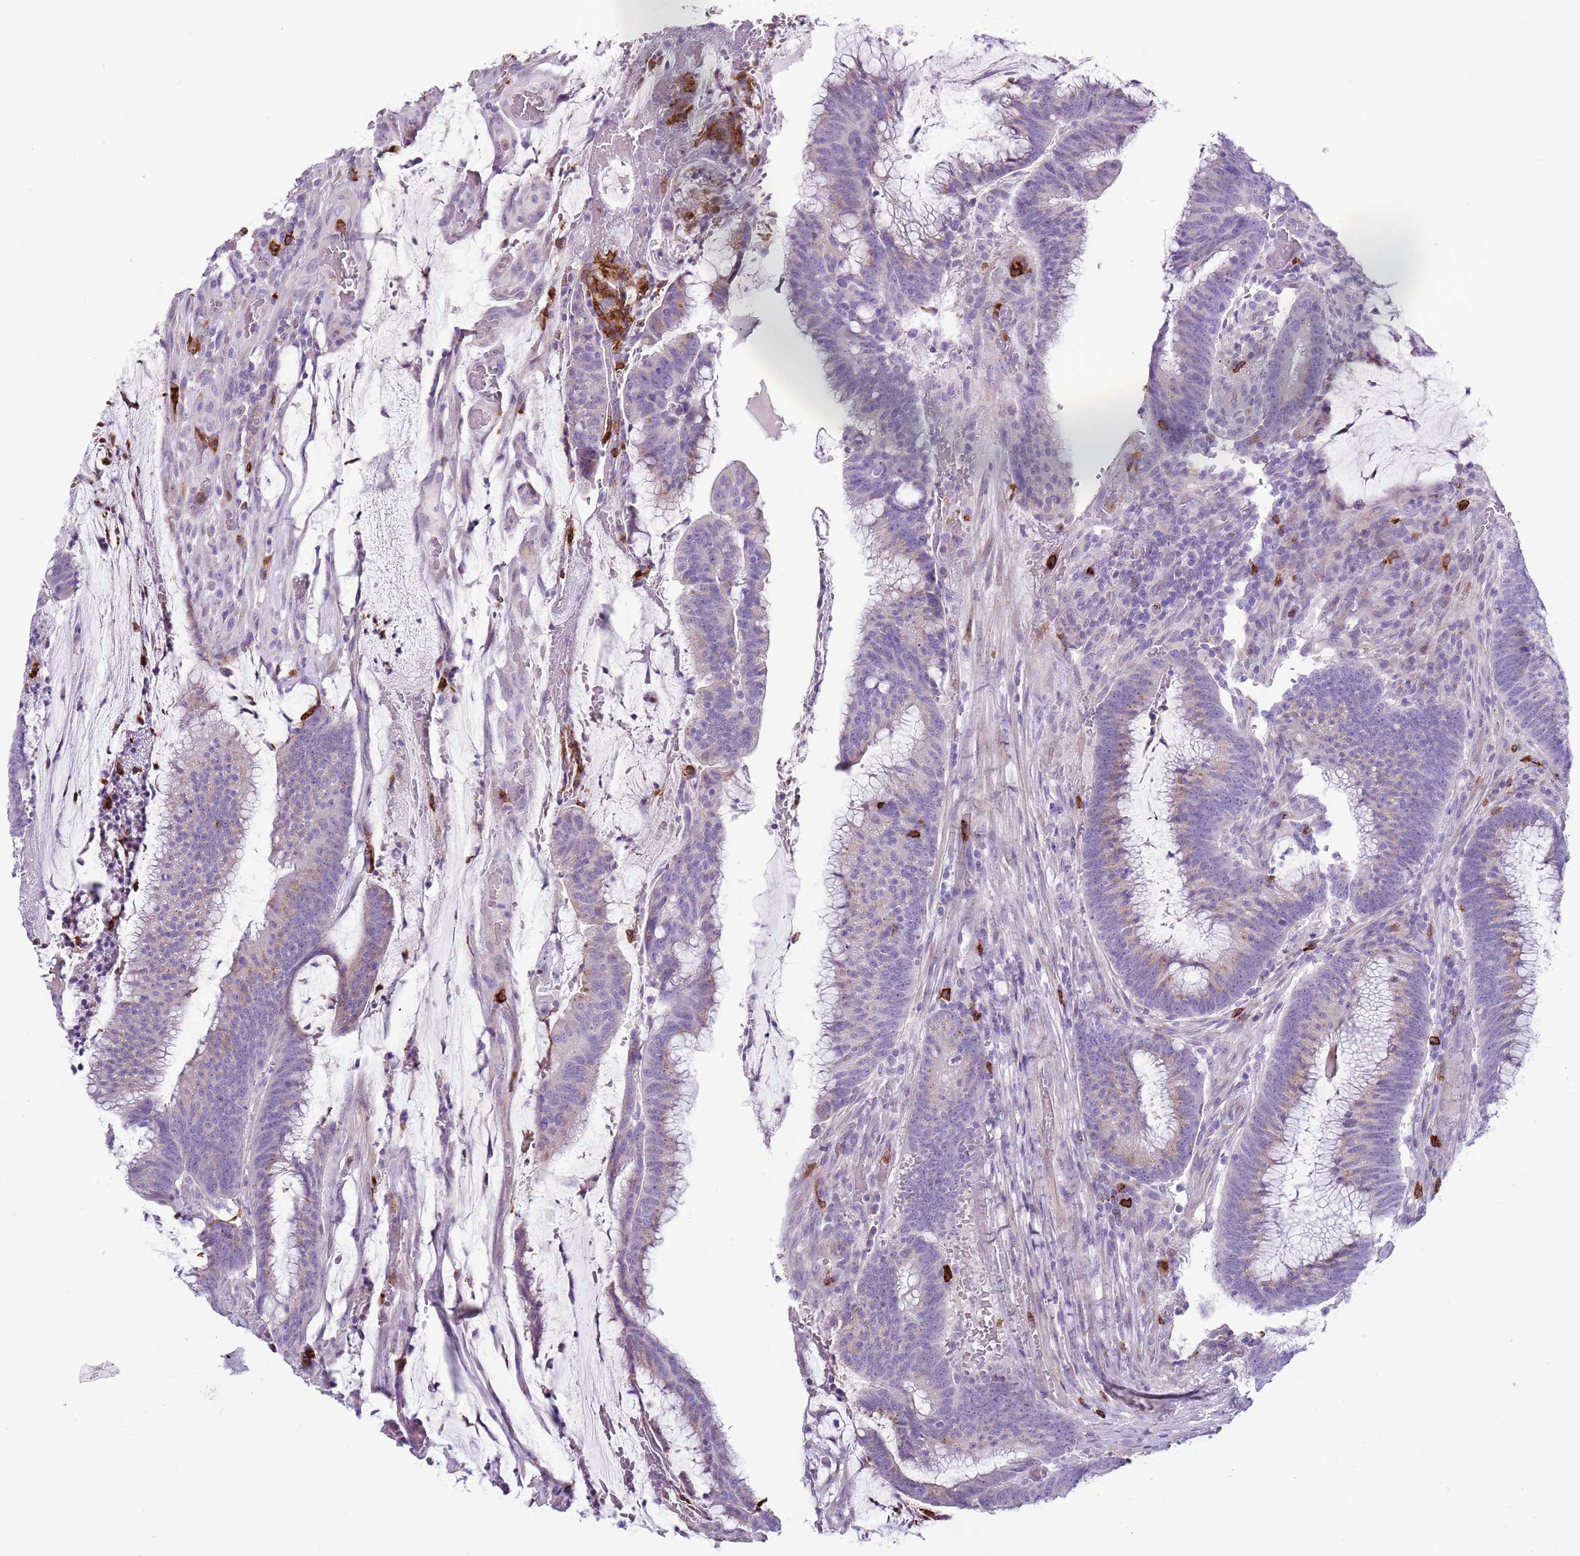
{"staining": {"intensity": "negative", "quantity": "none", "location": "none"}, "tissue": "colorectal cancer", "cell_type": "Tumor cells", "image_type": "cancer", "snomed": [{"axis": "morphology", "description": "Adenocarcinoma, NOS"}, {"axis": "topography", "description": "Rectum"}], "caption": "Immunohistochemical staining of colorectal cancer (adenocarcinoma) exhibits no significant positivity in tumor cells. The staining is performed using DAB (3,3'-diaminobenzidine) brown chromogen with nuclei counter-stained in using hematoxylin.", "gene": "CD177", "patient": {"sex": "female", "age": 77}}